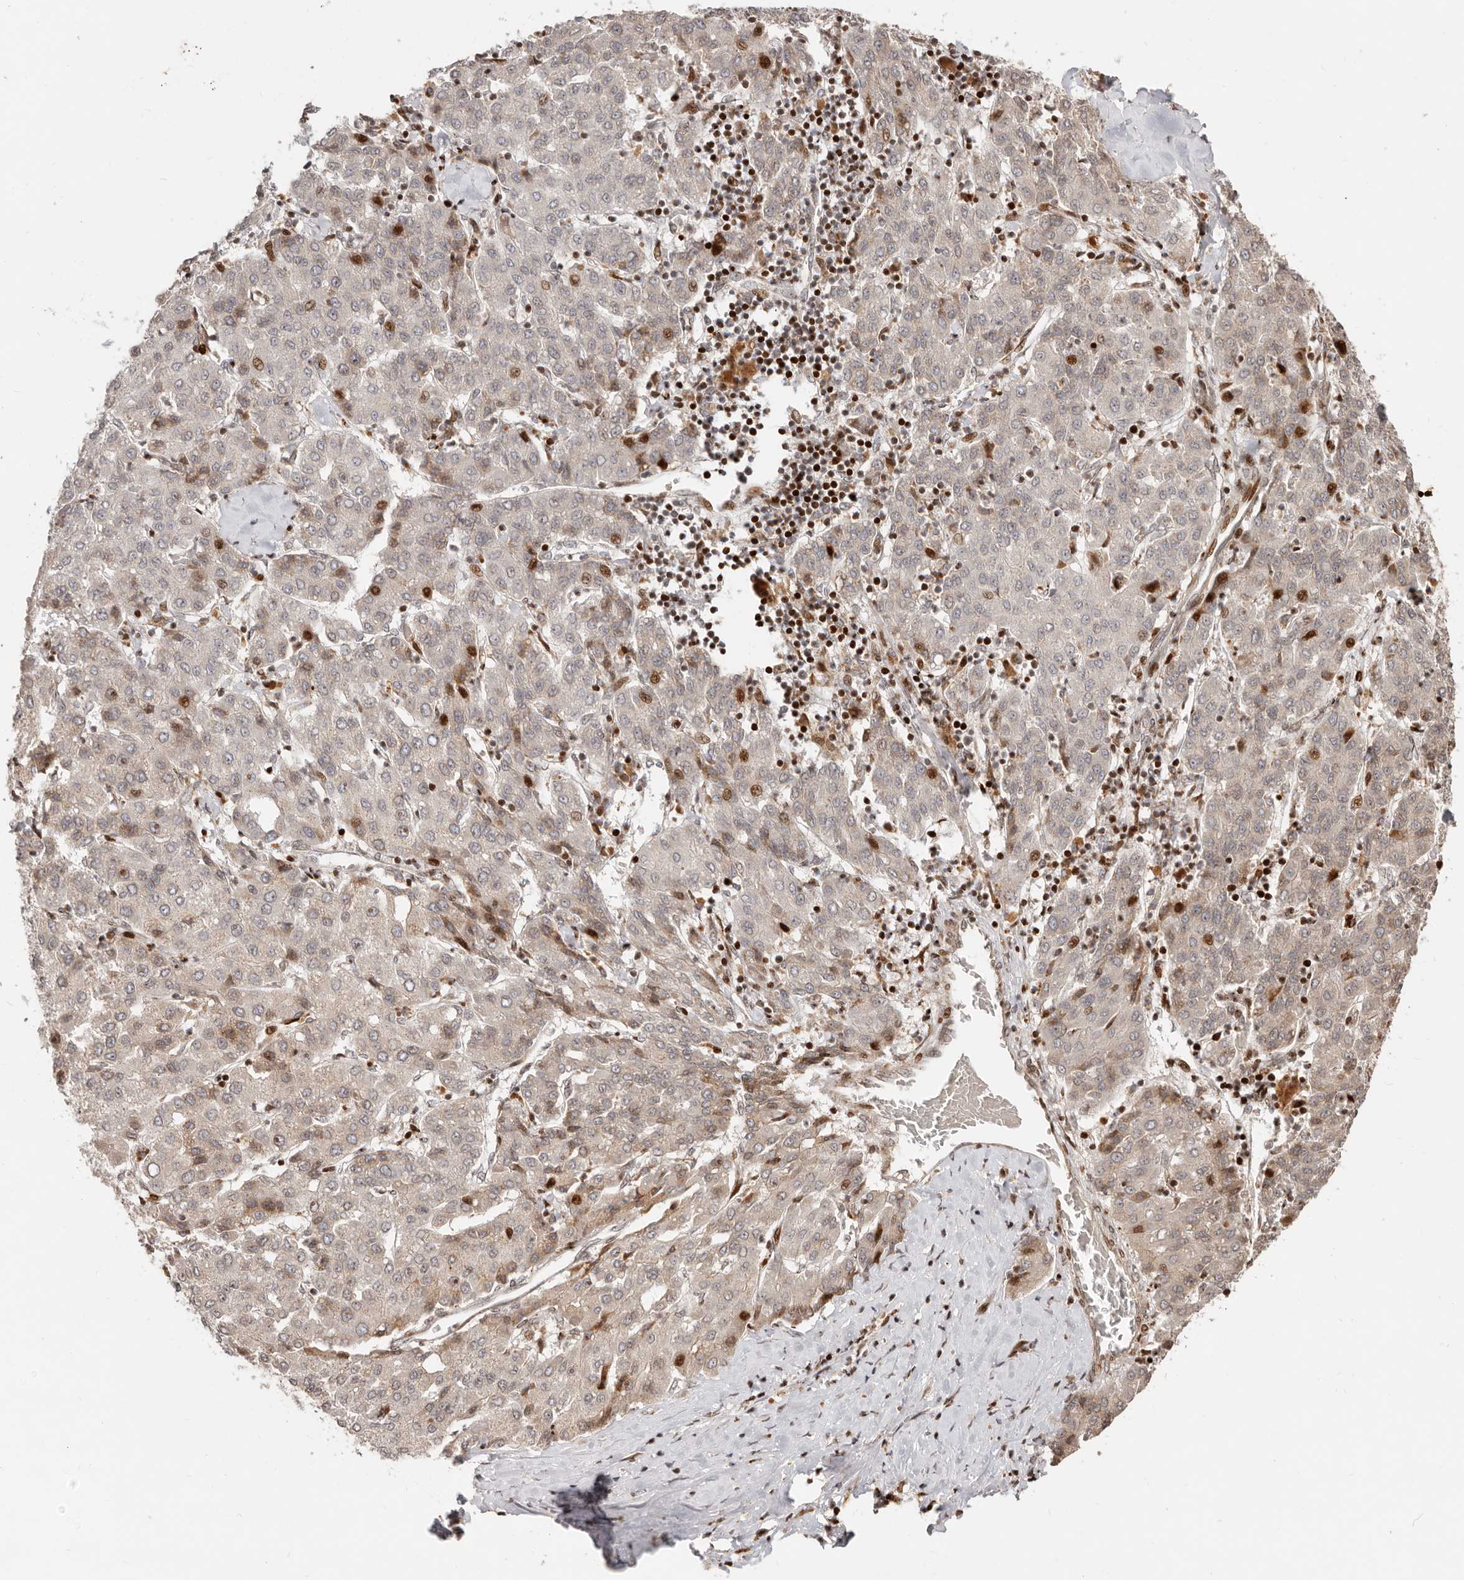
{"staining": {"intensity": "moderate", "quantity": "<25%", "location": "cytoplasmic/membranous,nuclear"}, "tissue": "liver cancer", "cell_type": "Tumor cells", "image_type": "cancer", "snomed": [{"axis": "morphology", "description": "Carcinoma, Hepatocellular, NOS"}, {"axis": "topography", "description": "Liver"}], "caption": "Tumor cells exhibit low levels of moderate cytoplasmic/membranous and nuclear positivity in about <25% of cells in hepatocellular carcinoma (liver).", "gene": "TRIM4", "patient": {"sex": "male", "age": 65}}